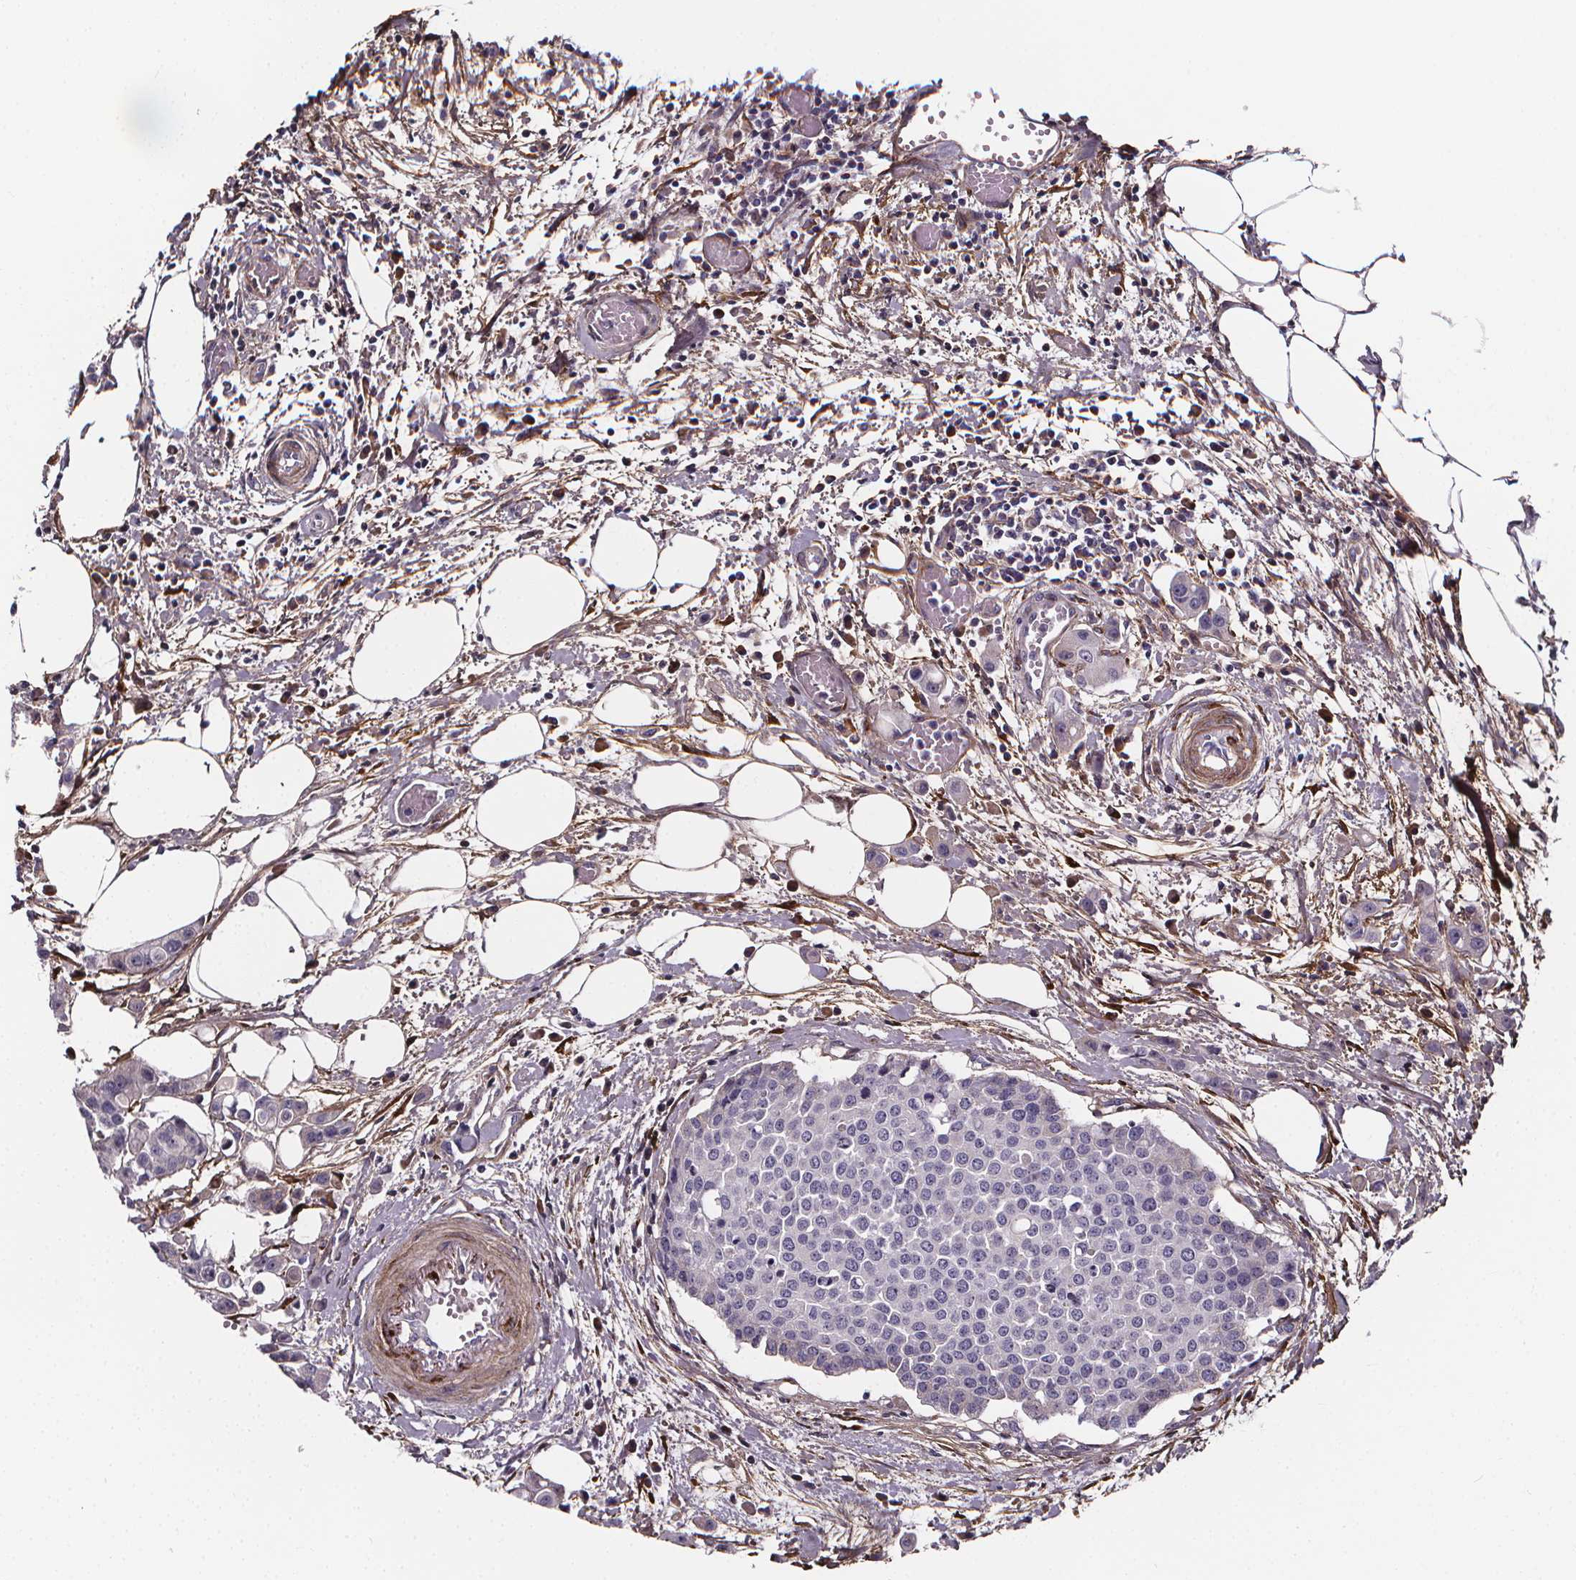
{"staining": {"intensity": "negative", "quantity": "none", "location": "none"}, "tissue": "carcinoid", "cell_type": "Tumor cells", "image_type": "cancer", "snomed": [{"axis": "morphology", "description": "Carcinoid, malignant, NOS"}, {"axis": "topography", "description": "Colon"}], "caption": "Tumor cells show no significant protein staining in malignant carcinoid.", "gene": "AEBP1", "patient": {"sex": "male", "age": 81}}